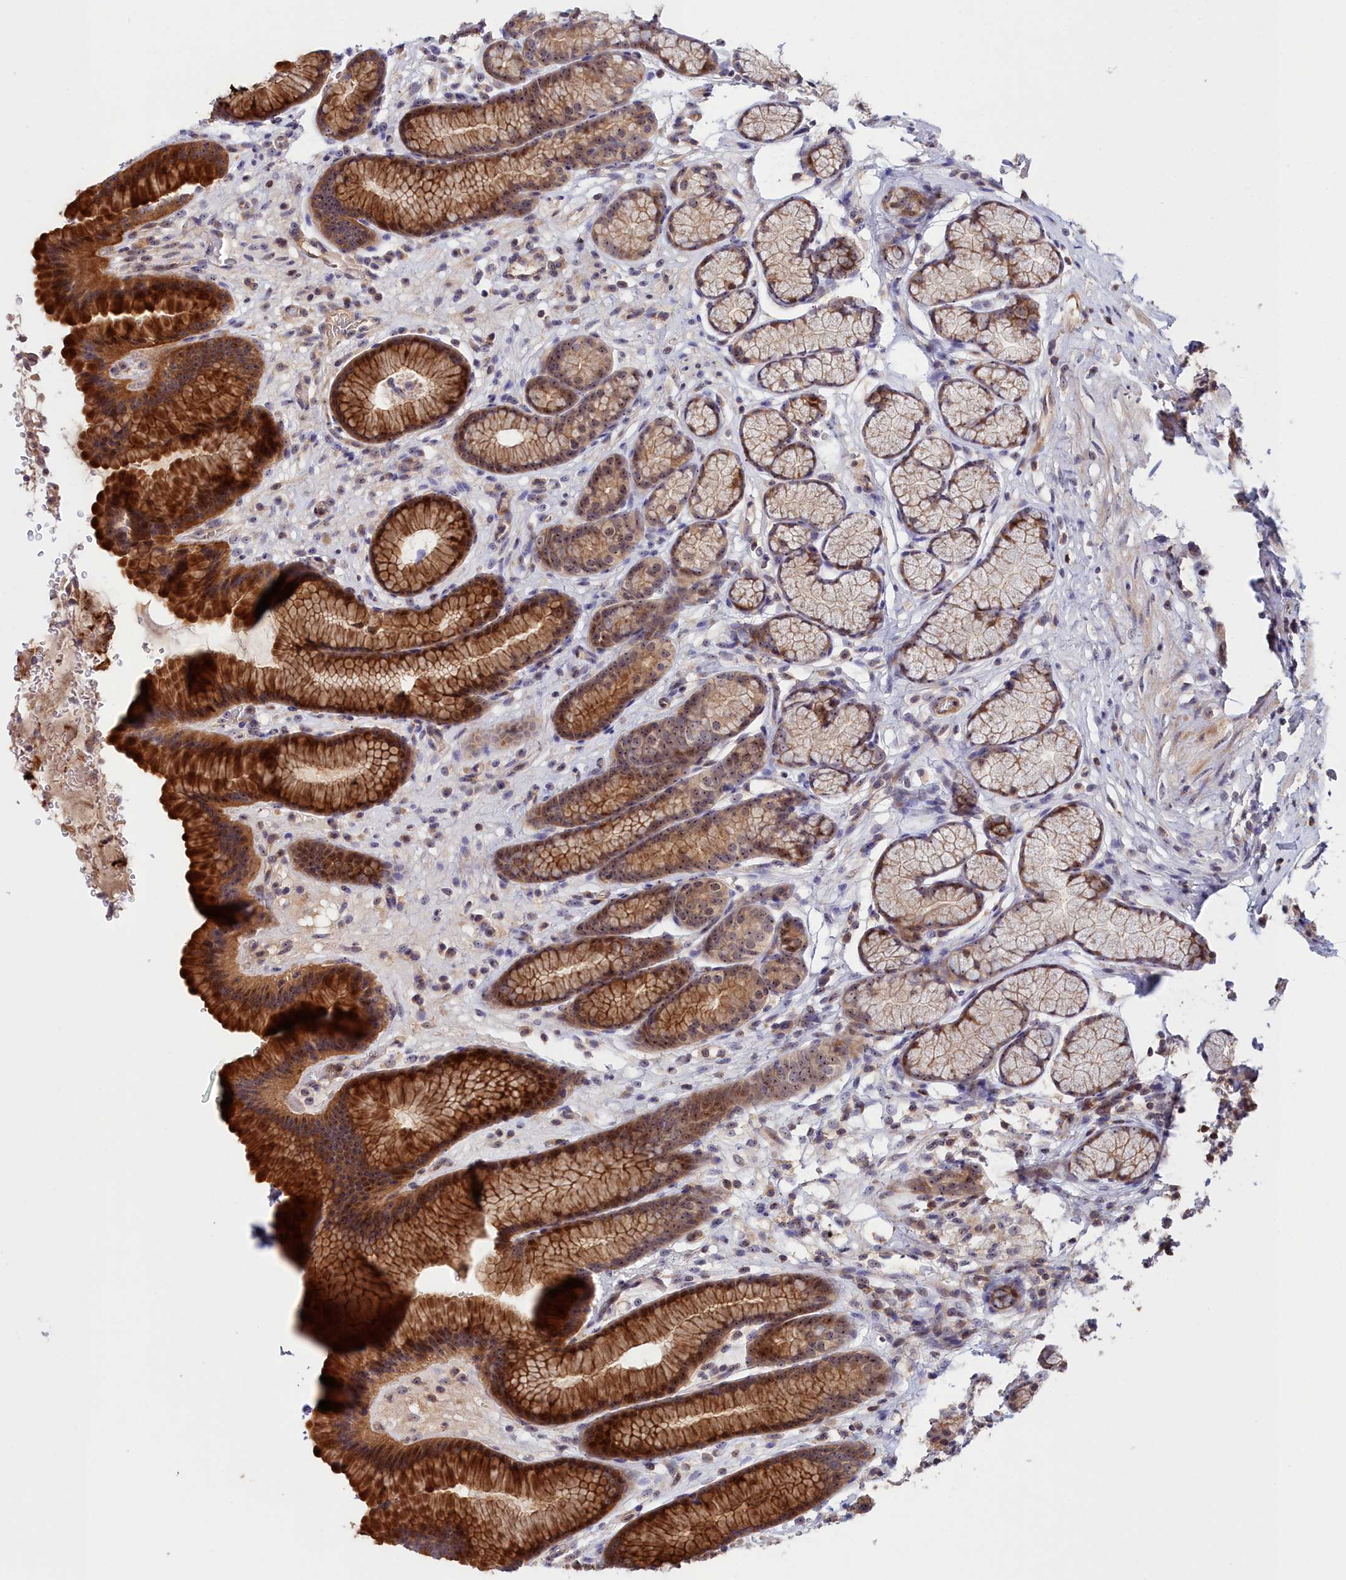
{"staining": {"intensity": "strong", "quantity": "25%-75%", "location": "cytoplasmic/membranous,nuclear"}, "tissue": "stomach", "cell_type": "Glandular cells", "image_type": "normal", "snomed": [{"axis": "morphology", "description": "Normal tissue, NOS"}, {"axis": "topography", "description": "Stomach"}], "caption": "Protein positivity by IHC demonstrates strong cytoplasmic/membranous,nuclear positivity in about 25%-75% of glandular cells in unremarkable stomach. Nuclei are stained in blue.", "gene": "NEURL4", "patient": {"sex": "male", "age": 42}}